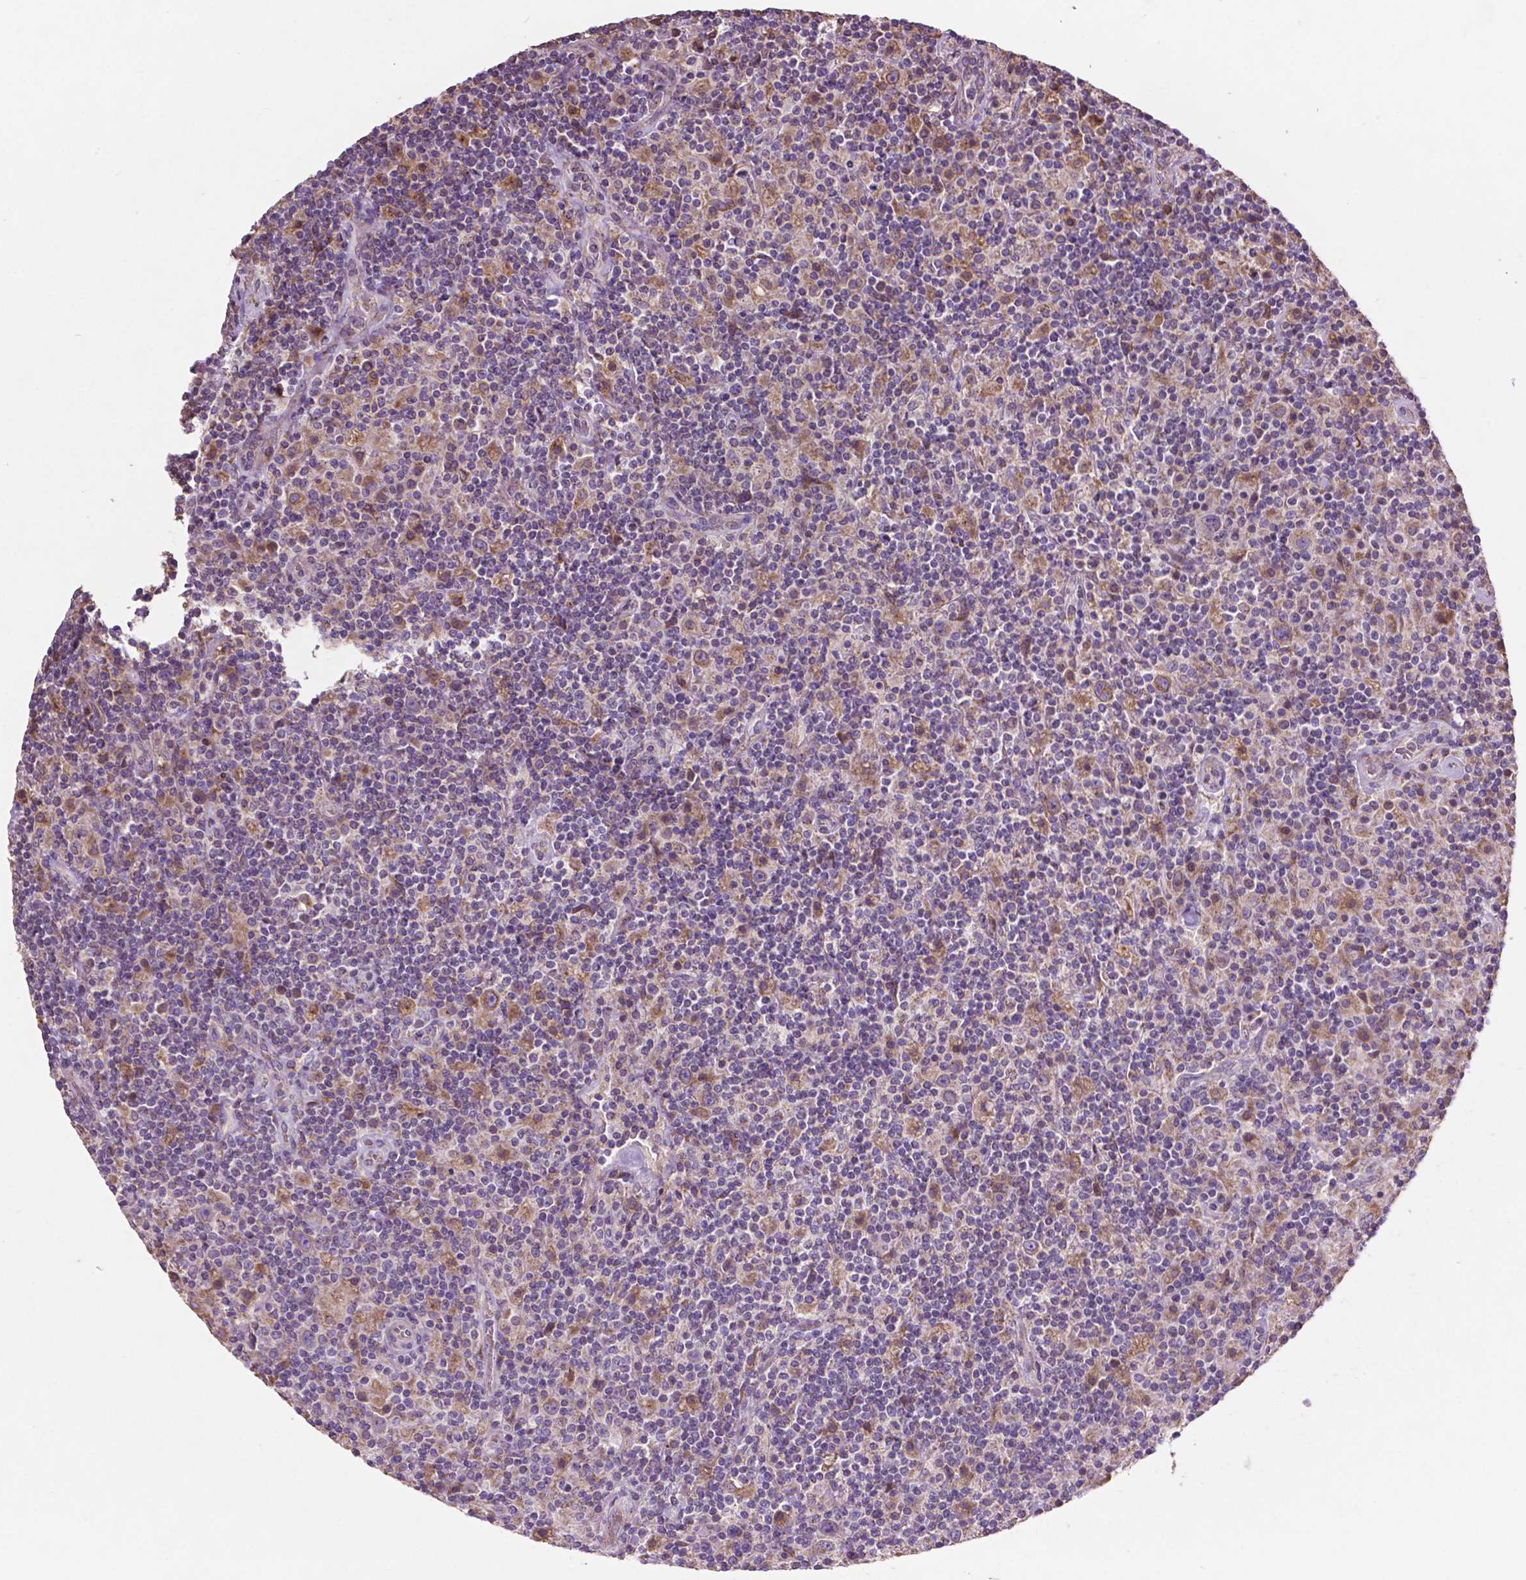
{"staining": {"intensity": "moderate", "quantity": "25%-75%", "location": "cytoplasmic/membranous"}, "tissue": "lymphoma", "cell_type": "Tumor cells", "image_type": "cancer", "snomed": [{"axis": "morphology", "description": "Hodgkin's disease, NOS"}, {"axis": "topography", "description": "Lymph node"}], "caption": "A high-resolution histopathology image shows immunohistochemistry staining of Hodgkin's disease, which exhibits moderate cytoplasmic/membranous staining in approximately 25%-75% of tumor cells. (DAB IHC, brown staining for protein, blue staining for nuclei).", "gene": "MBTPS1", "patient": {"sex": "male", "age": 70}}